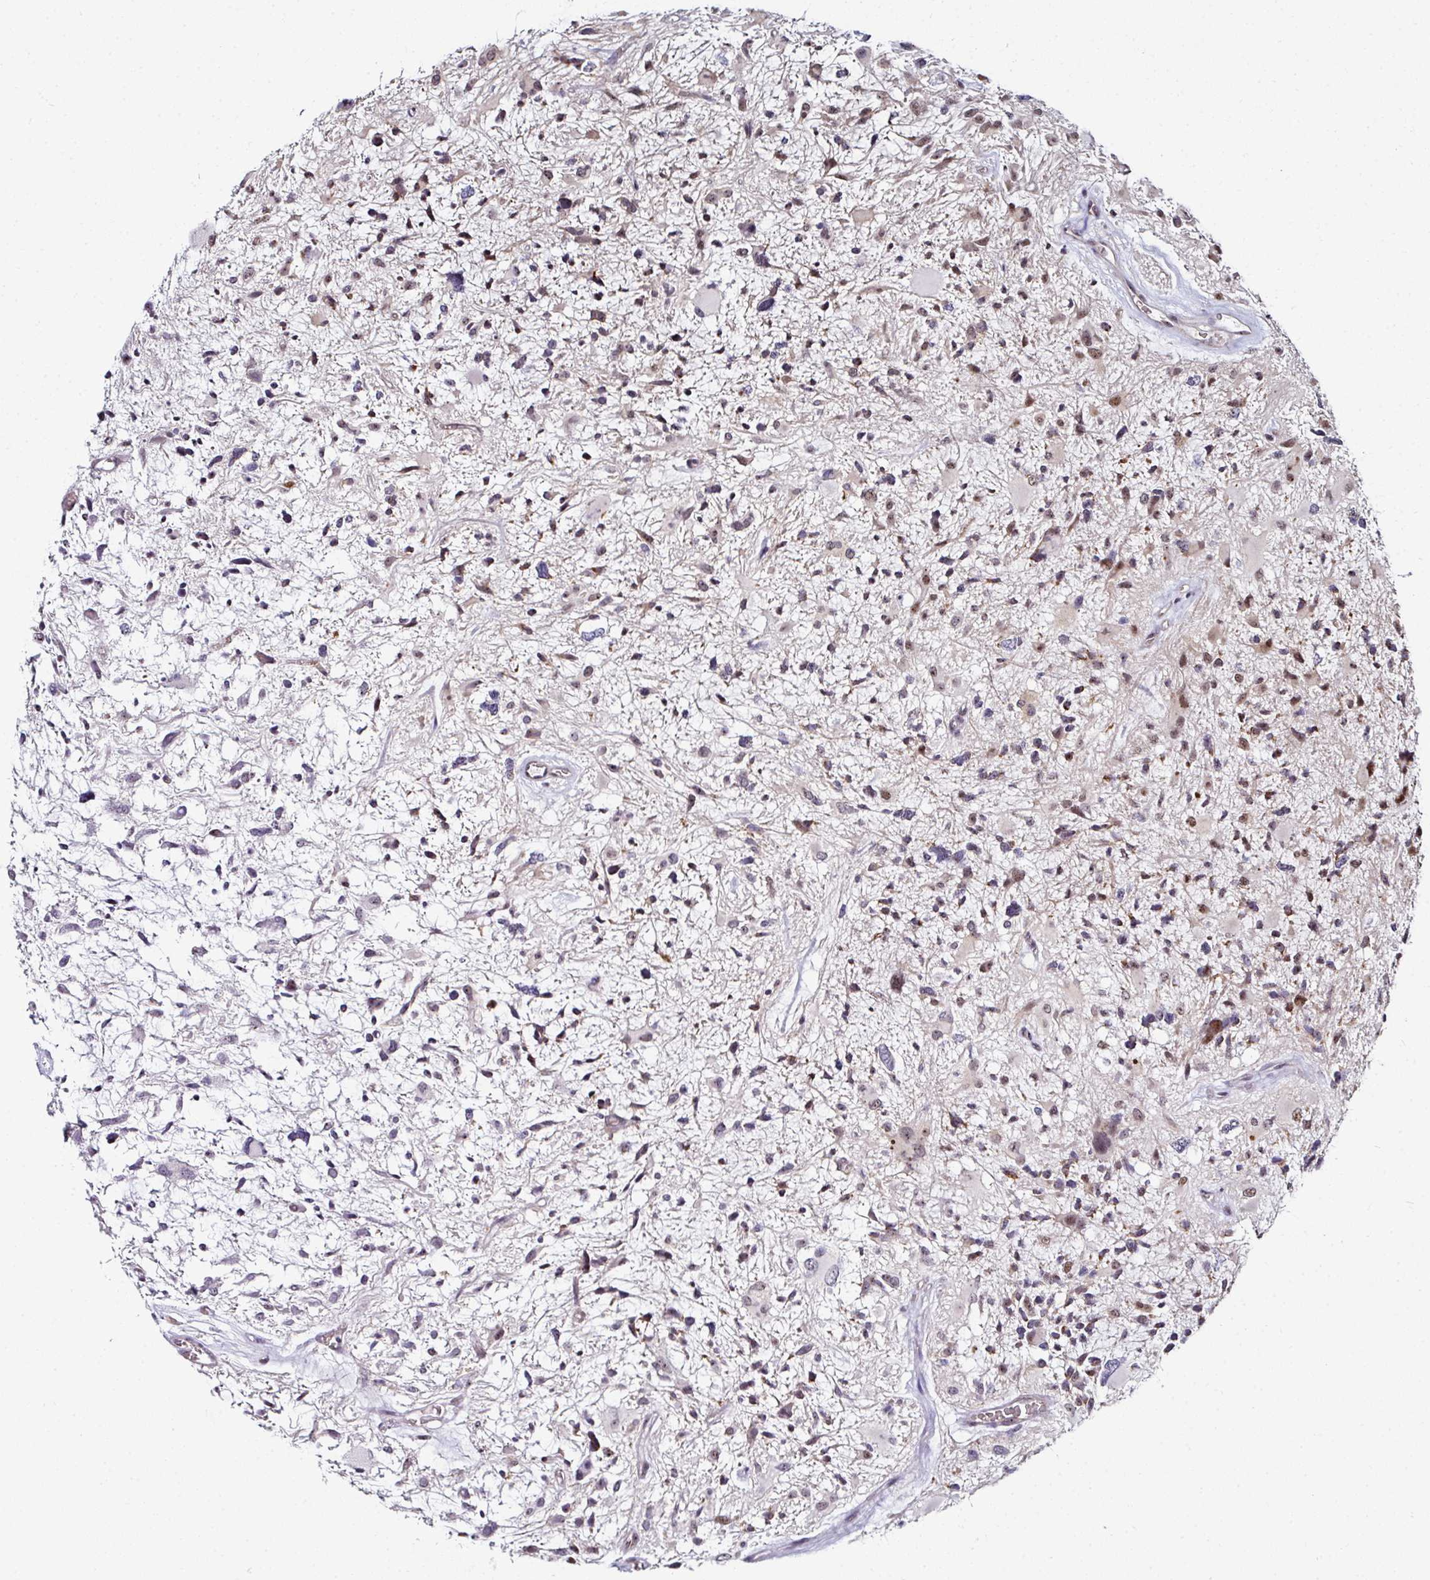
{"staining": {"intensity": "moderate", "quantity": ">75%", "location": "cytoplasmic/membranous,nuclear"}, "tissue": "glioma", "cell_type": "Tumor cells", "image_type": "cancer", "snomed": [{"axis": "morphology", "description": "Glioma, malignant, High grade"}, {"axis": "topography", "description": "Brain"}], "caption": "IHC staining of glioma, which demonstrates medium levels of moderate cytoplasmic/membranous and nuclear staining in approximately >75% of tumor cells indicating moderate cytoplasmic/membranous and nuclear protein positivity. The staining was performed using DAB (3,3'-diaminobenzidine) (brown) for protein detection and nuclei were counterstained in hematoxylin (blue).", "gene": "NACC2", "patient": {"sex": "female", "age": 11}}